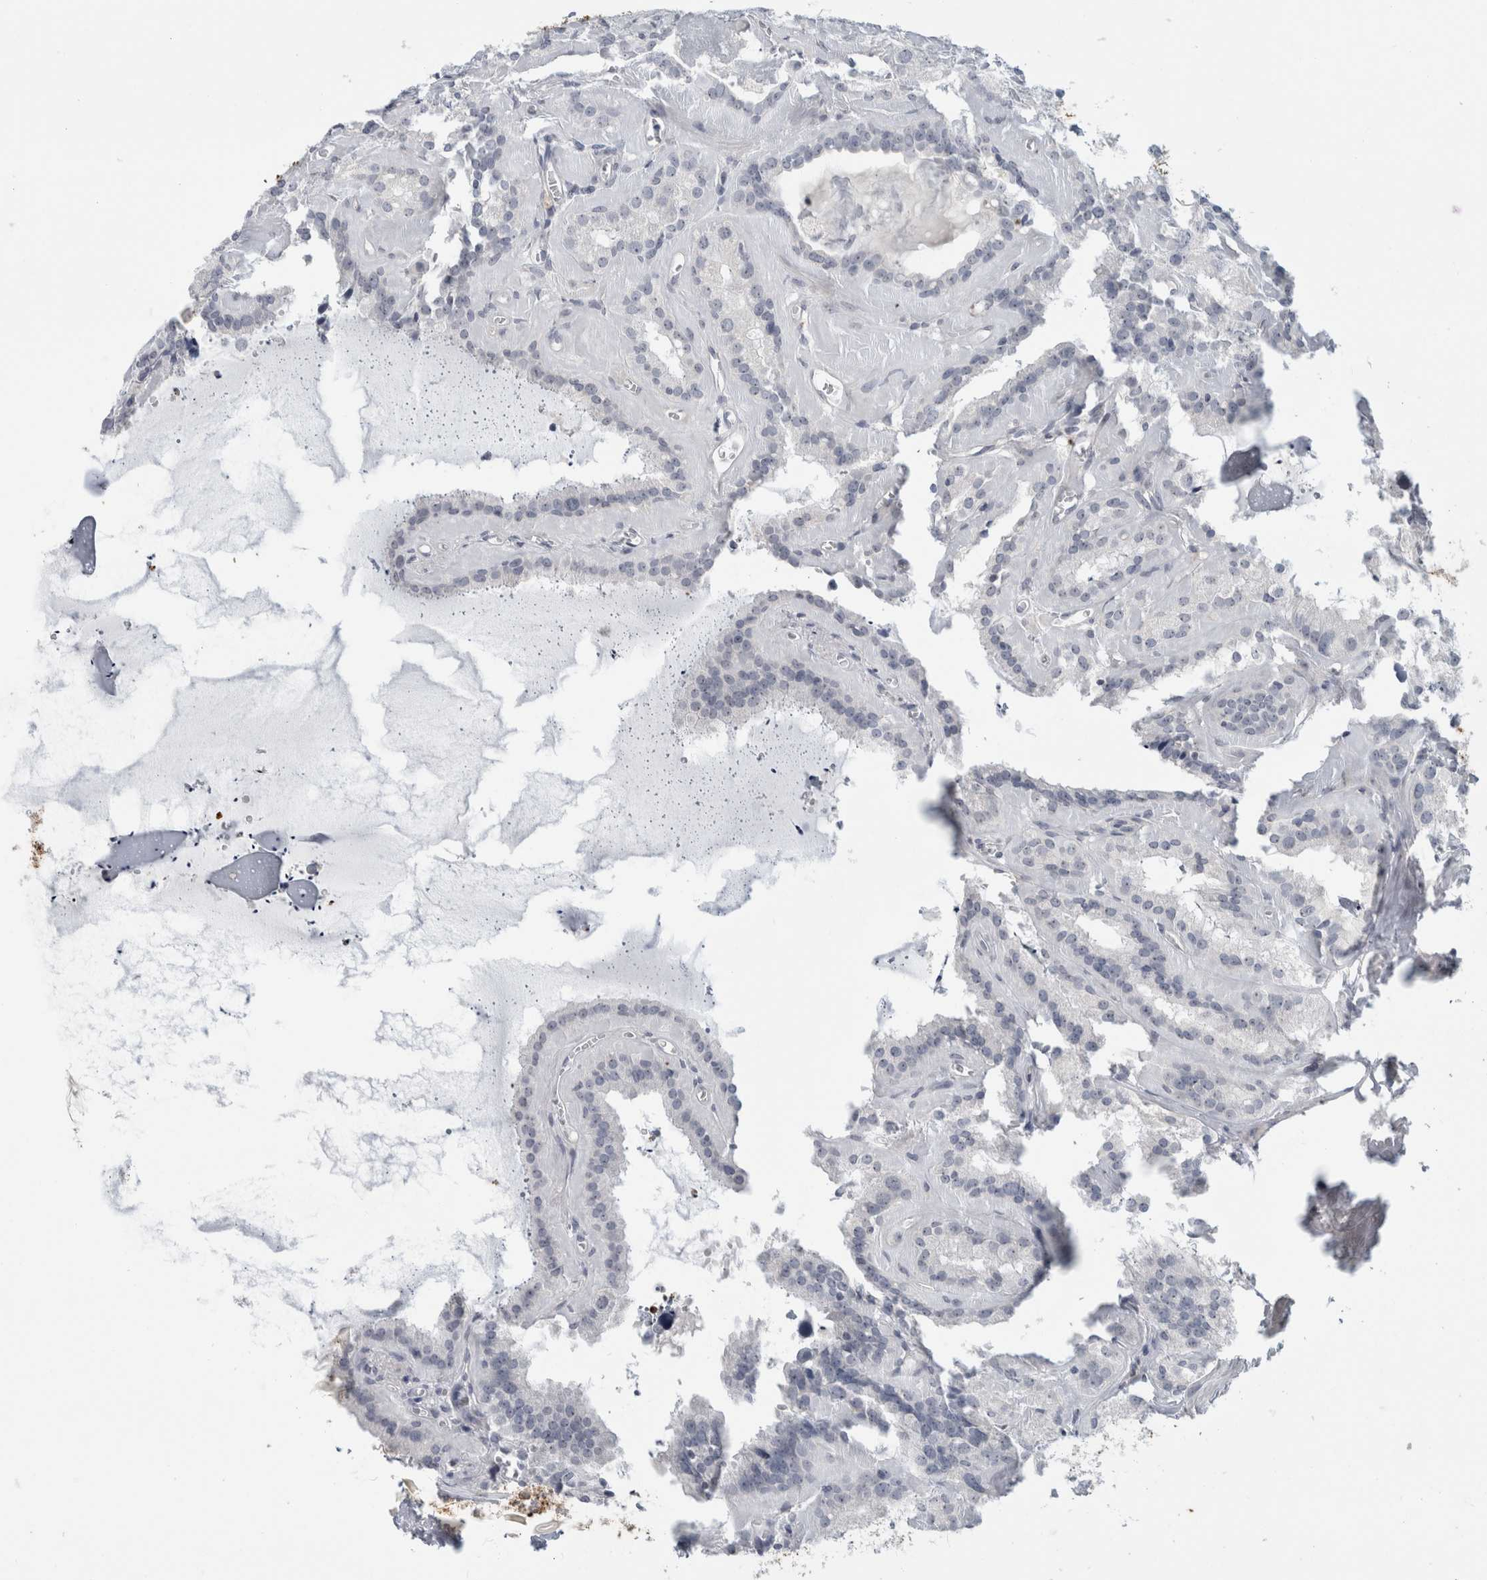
{"staining": {"intensity": "negative", "quantity": "none", "location": "none"}, "tissue": "seminal vesicle", "cell_type": "Glandular cells", "image_type": "normal", "snomed": [{"axis": "morphology", "description": "Normal tissue, NOS"}, {"axis": "topography", "description": "Prostate"}, {"axis": "topography", "description": "Seminal veicle"}], "caption": "Immunohistochemical staining of normal human seminal vesicle displays no significant staining in glandular cells. The staining is performed using DAB brown chromogen with nuclei counter-stained in using hematoxylin.", "gene": "FMR1NB", "patient": {"sex": "male", "age": 59}}